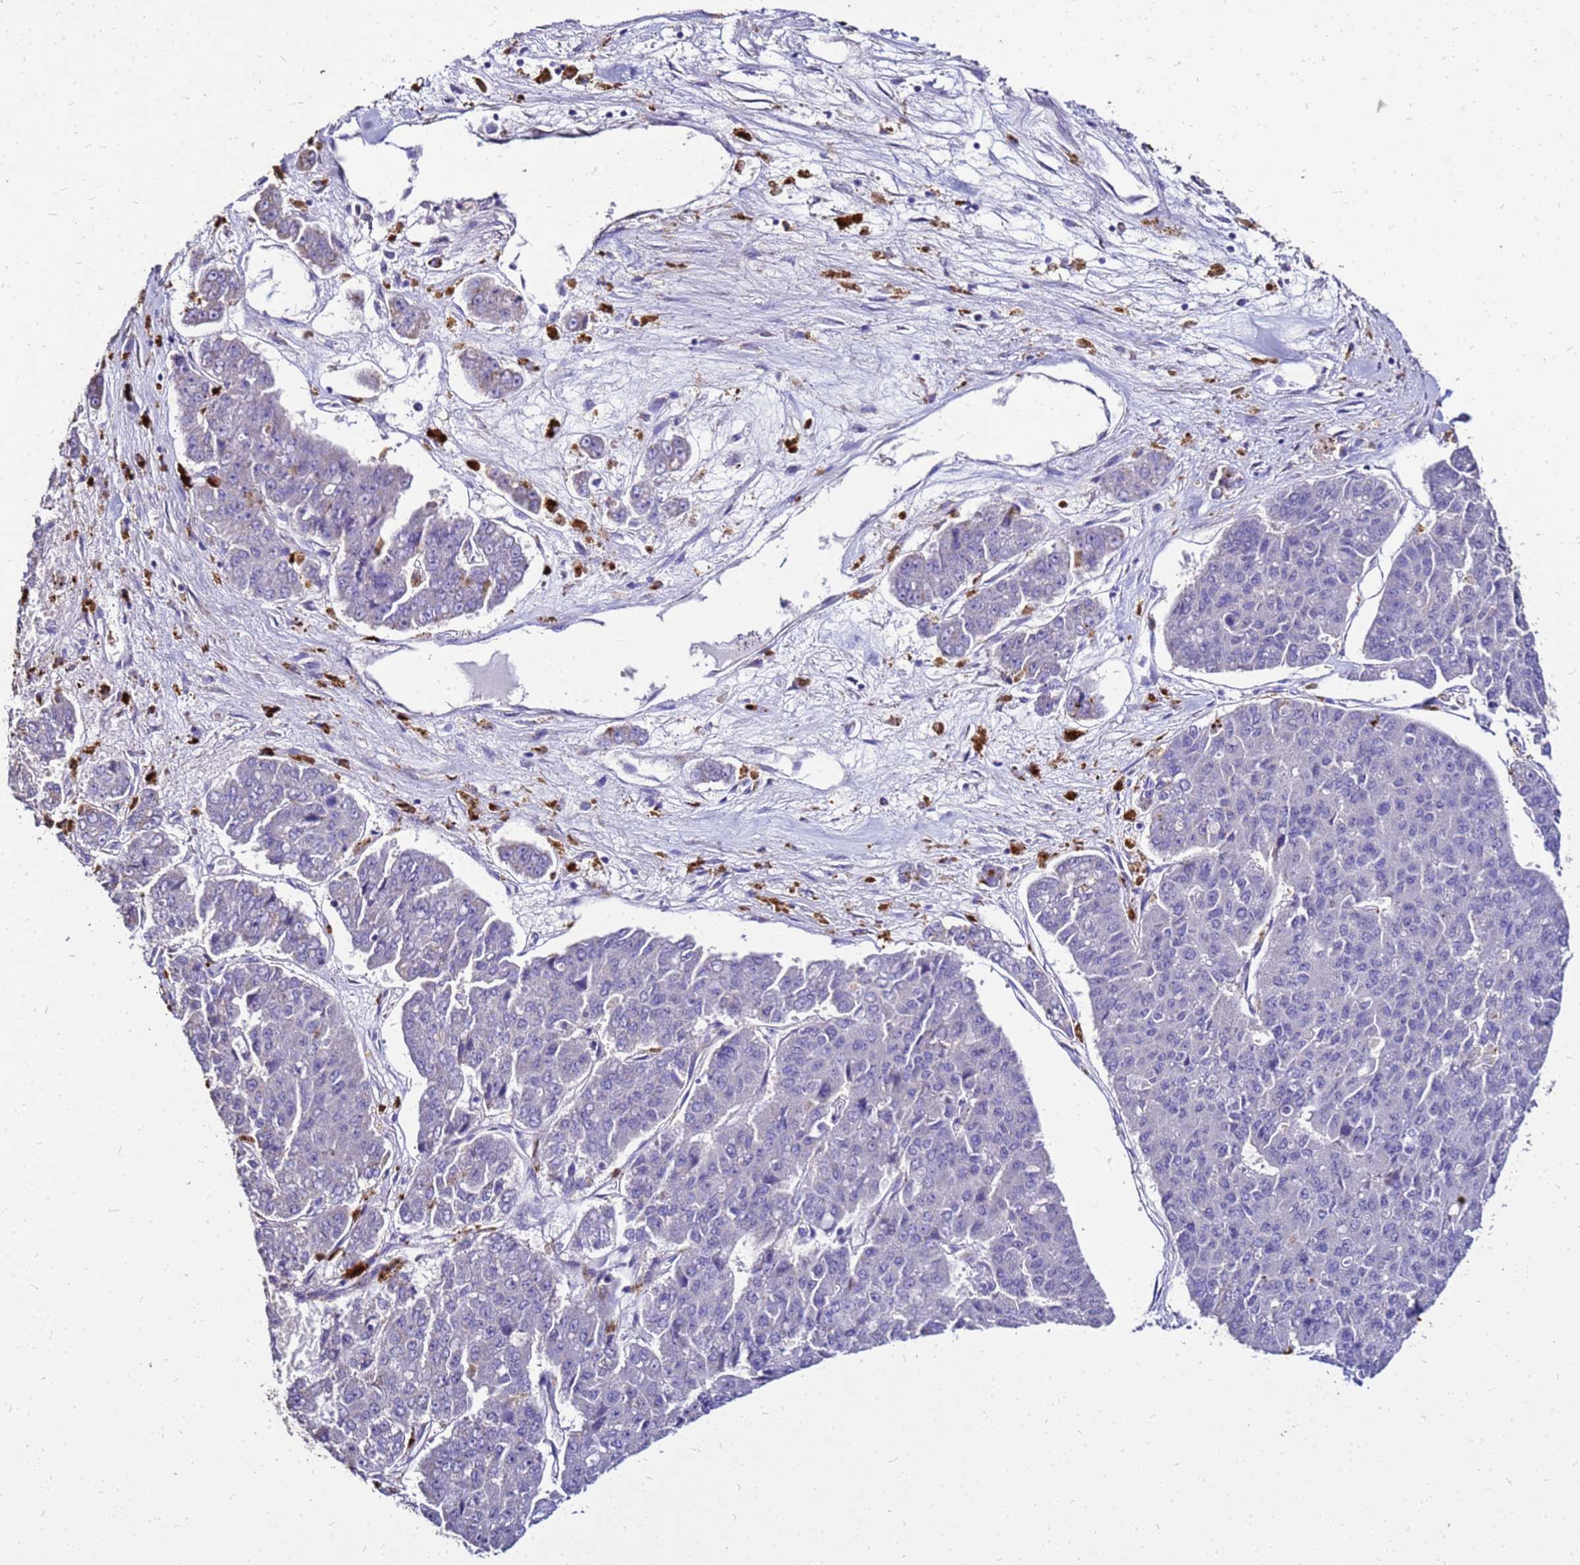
{"staining": {"intensity": "negative", "quantity": "none", "location": "none"}, "tissue": "pancreatic cancer", "cell_type": "Tumor cells", "image_type": "cancer", "snomed": [{"axis": "morphology", "description": "Adenocarcinoma, NOS"}, {"axis": "topography", "description": "Pancreas"}], "caption": "Immunohistochemistry (IHC) image of neoplastic tissue: pancreatic cancer stained with DAB reveals no significant protein positivity in tumor cells.", "gene": "S100A2", "patient": {"sex": "male", "age": 50}}